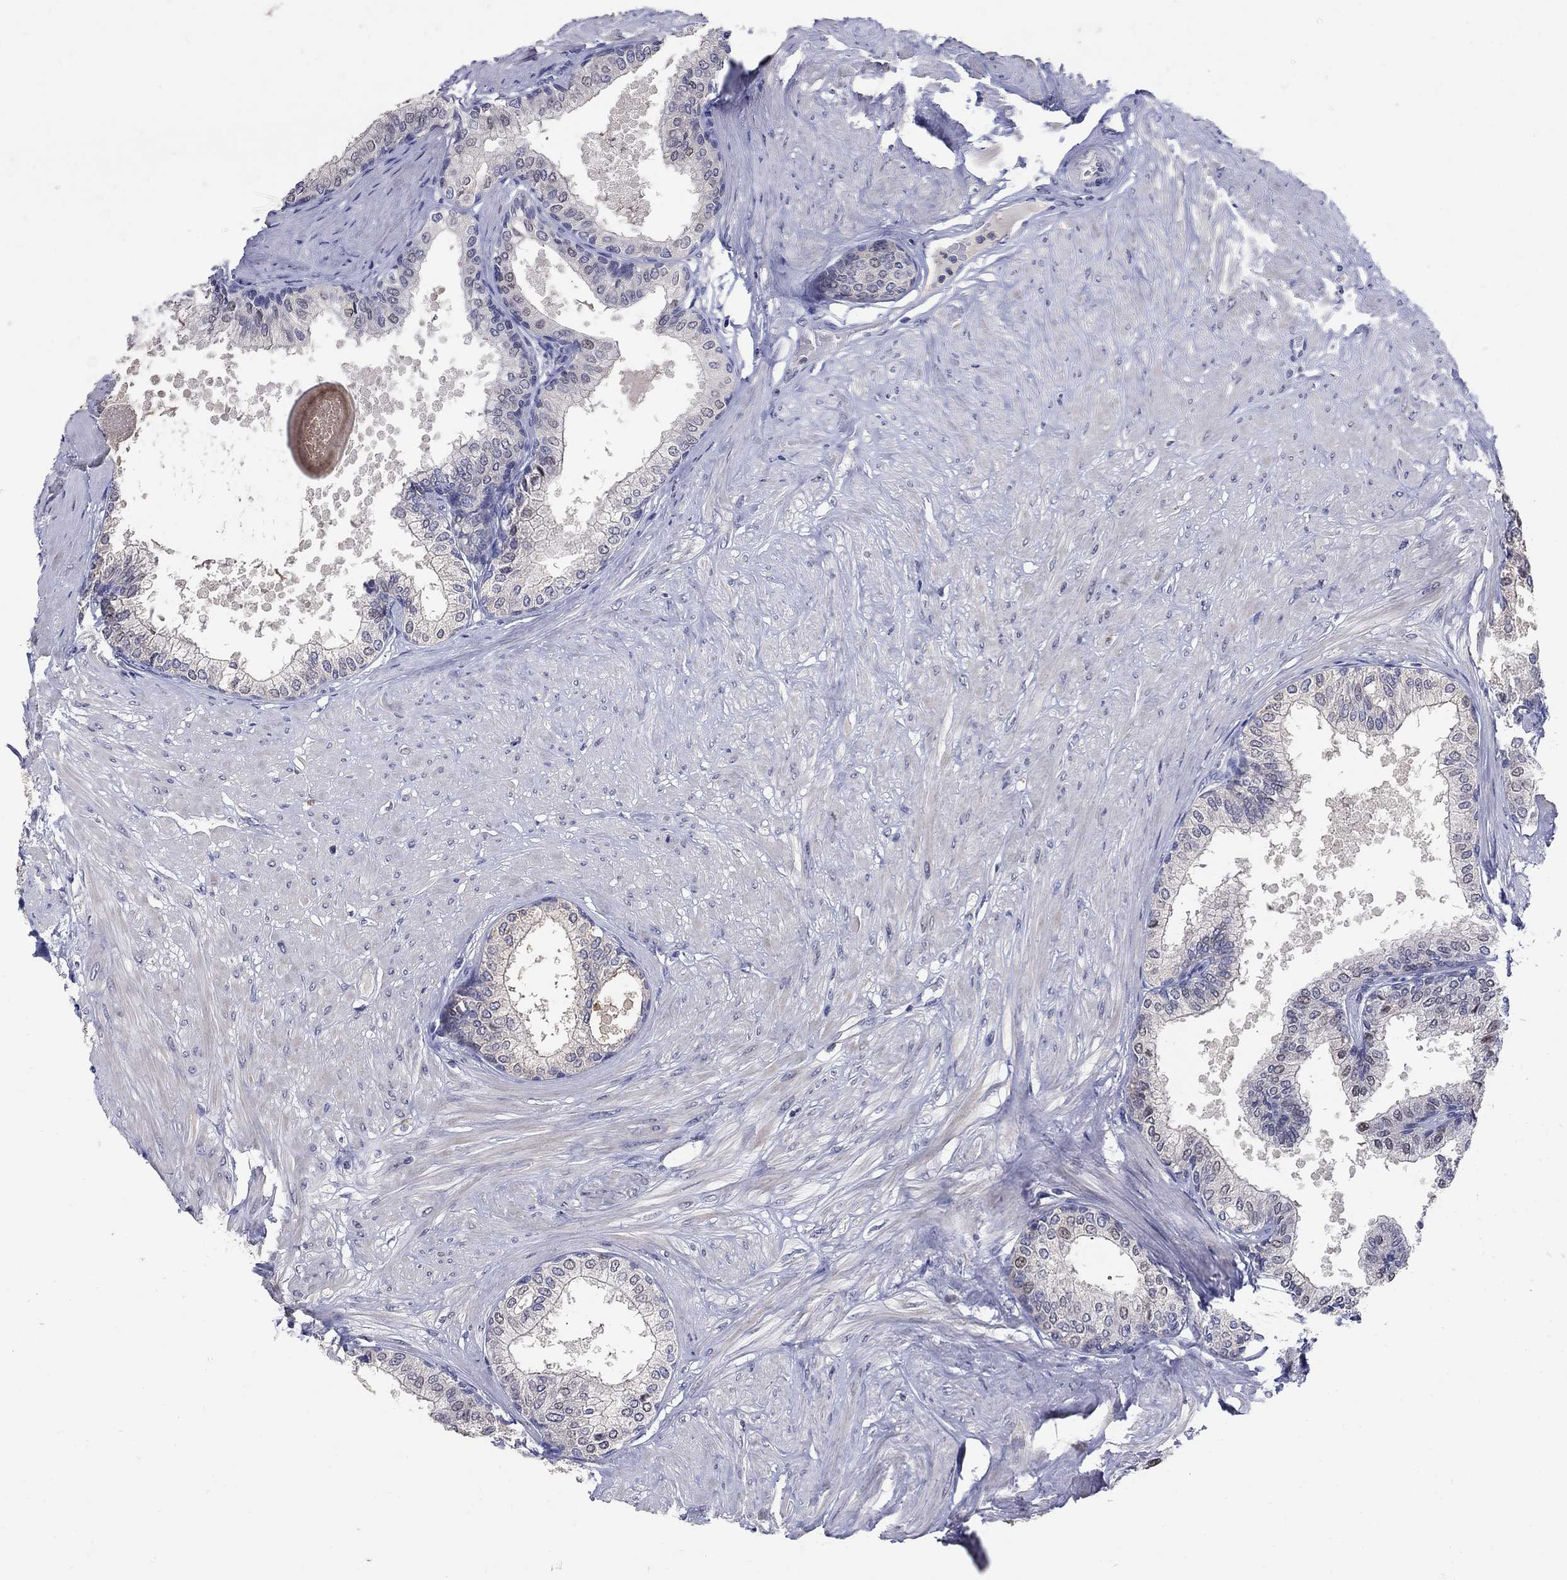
{"staining": {"intensity": "weak", "quantity": "<25%", "location": "nuclear"}, "tissue": "prostate", "cell_type": "Glandular cells", "image_type": "normal", "snomed": [{"axis": "morphology", "description": "Normal tissue, NOS"}, {"axis": "topography", "description": "Prostate"}], "caption": "Immunohistochemistry histopathology image of normal prostate stained for a protein (brown), which shows no staining in glandular cells. The staining was performed using DAB to visualize the protein expression in brown, while the nuclei were stained in blue with hematoxylin (Magnification: 20x).", "gene": "CETN1", "patient": {"sex": "male", "age": 63}}